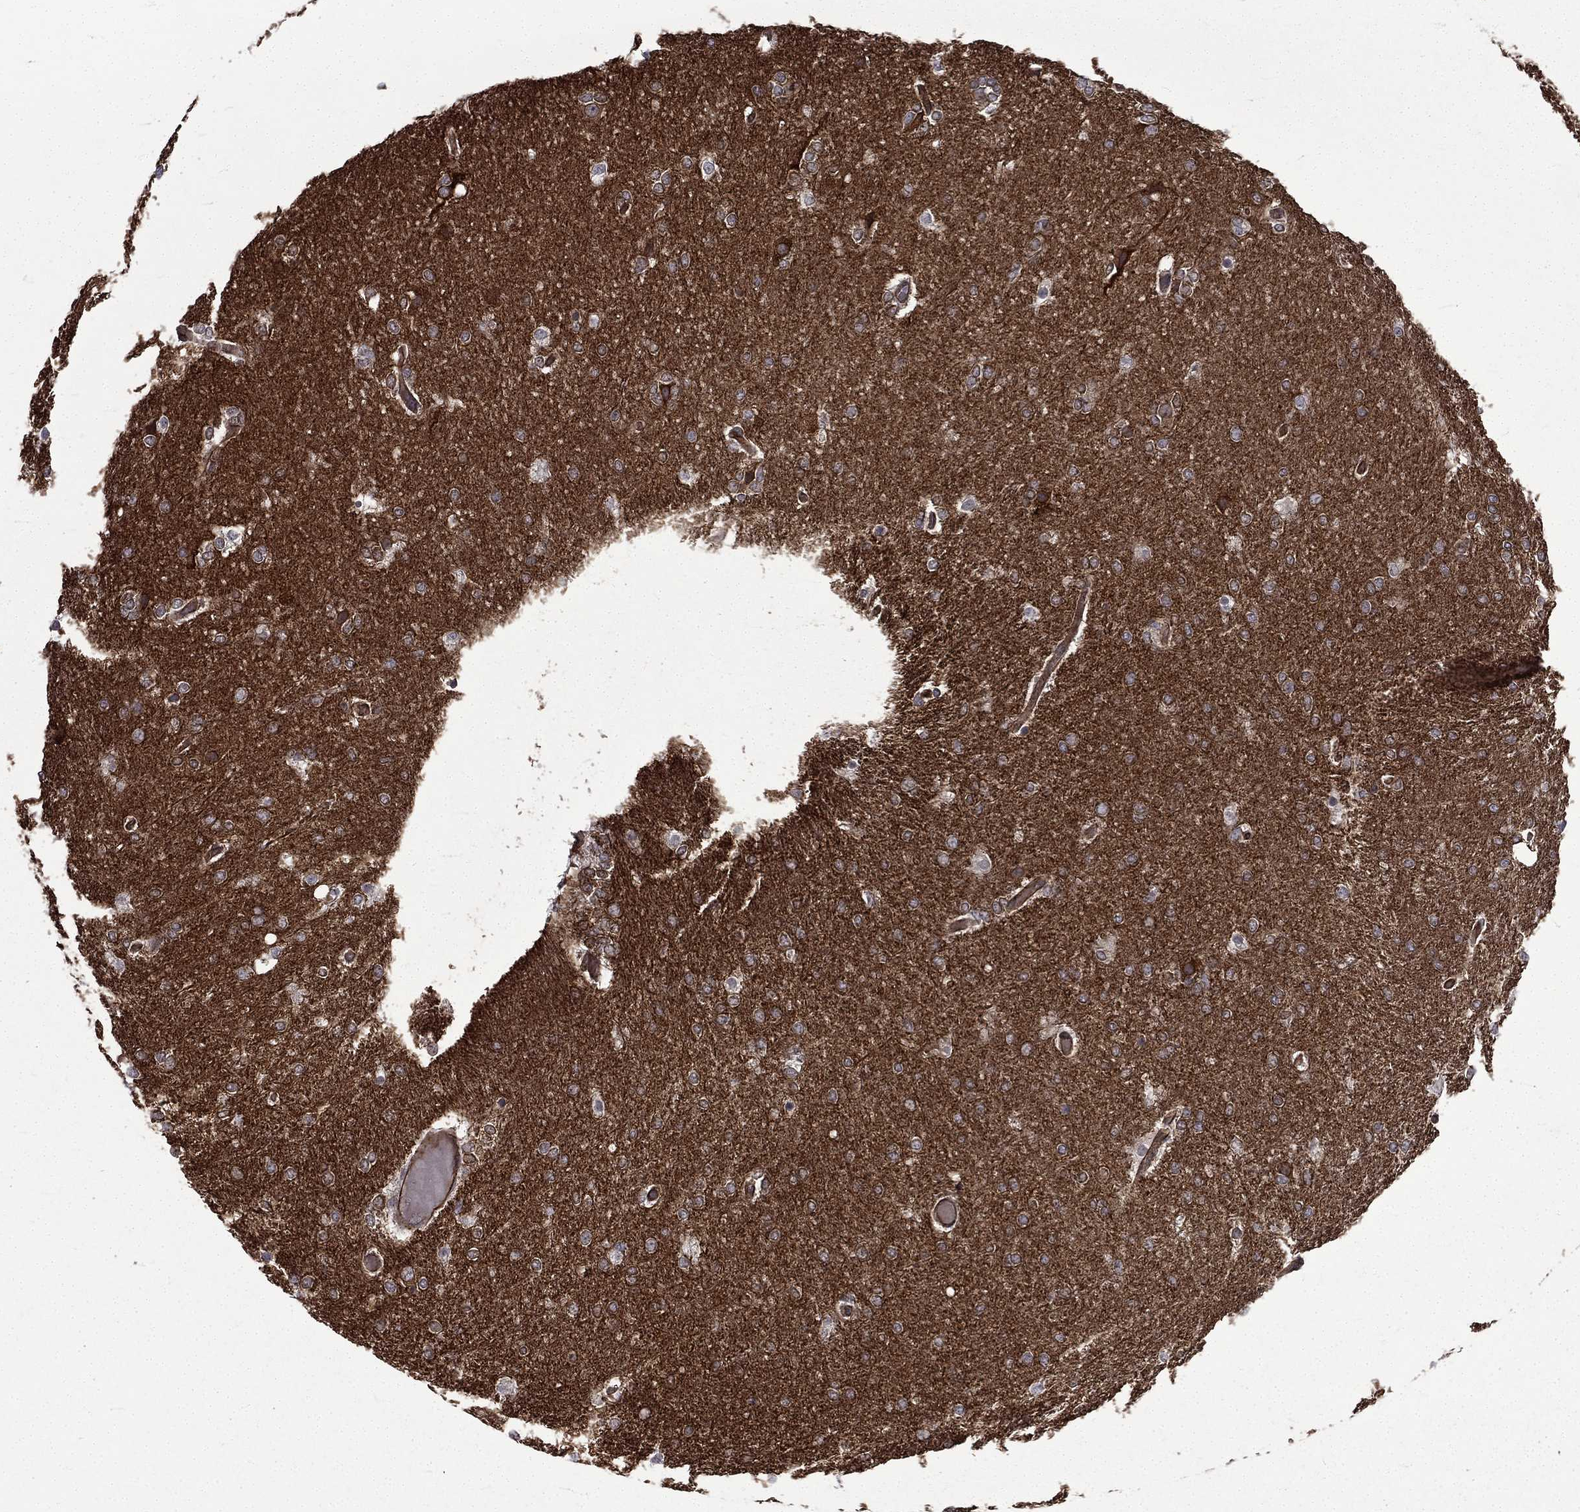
{"staining": {"intensity": "moderate", "quantity": ">75%", "location": "cytoplasmic/membranous"}, "tissue": "glioma", "cell_type": "Tumor cells", "image_type": "cancer", "snomed": [{"axis": "morphology", "description": "Glioma, malignant, High grade"}, {"axis": "topography", "description": "Brain"}], "caption": "IHC image of malignant glioma (high-grade) stained for a protein (brown), which demonstrates medium levels of moderate cytoplasmic/membranous positivity in approximately >75% of tumor cells.", "gene": "PPFIBP1", "patient": {"sex": "female", "age": 61}}